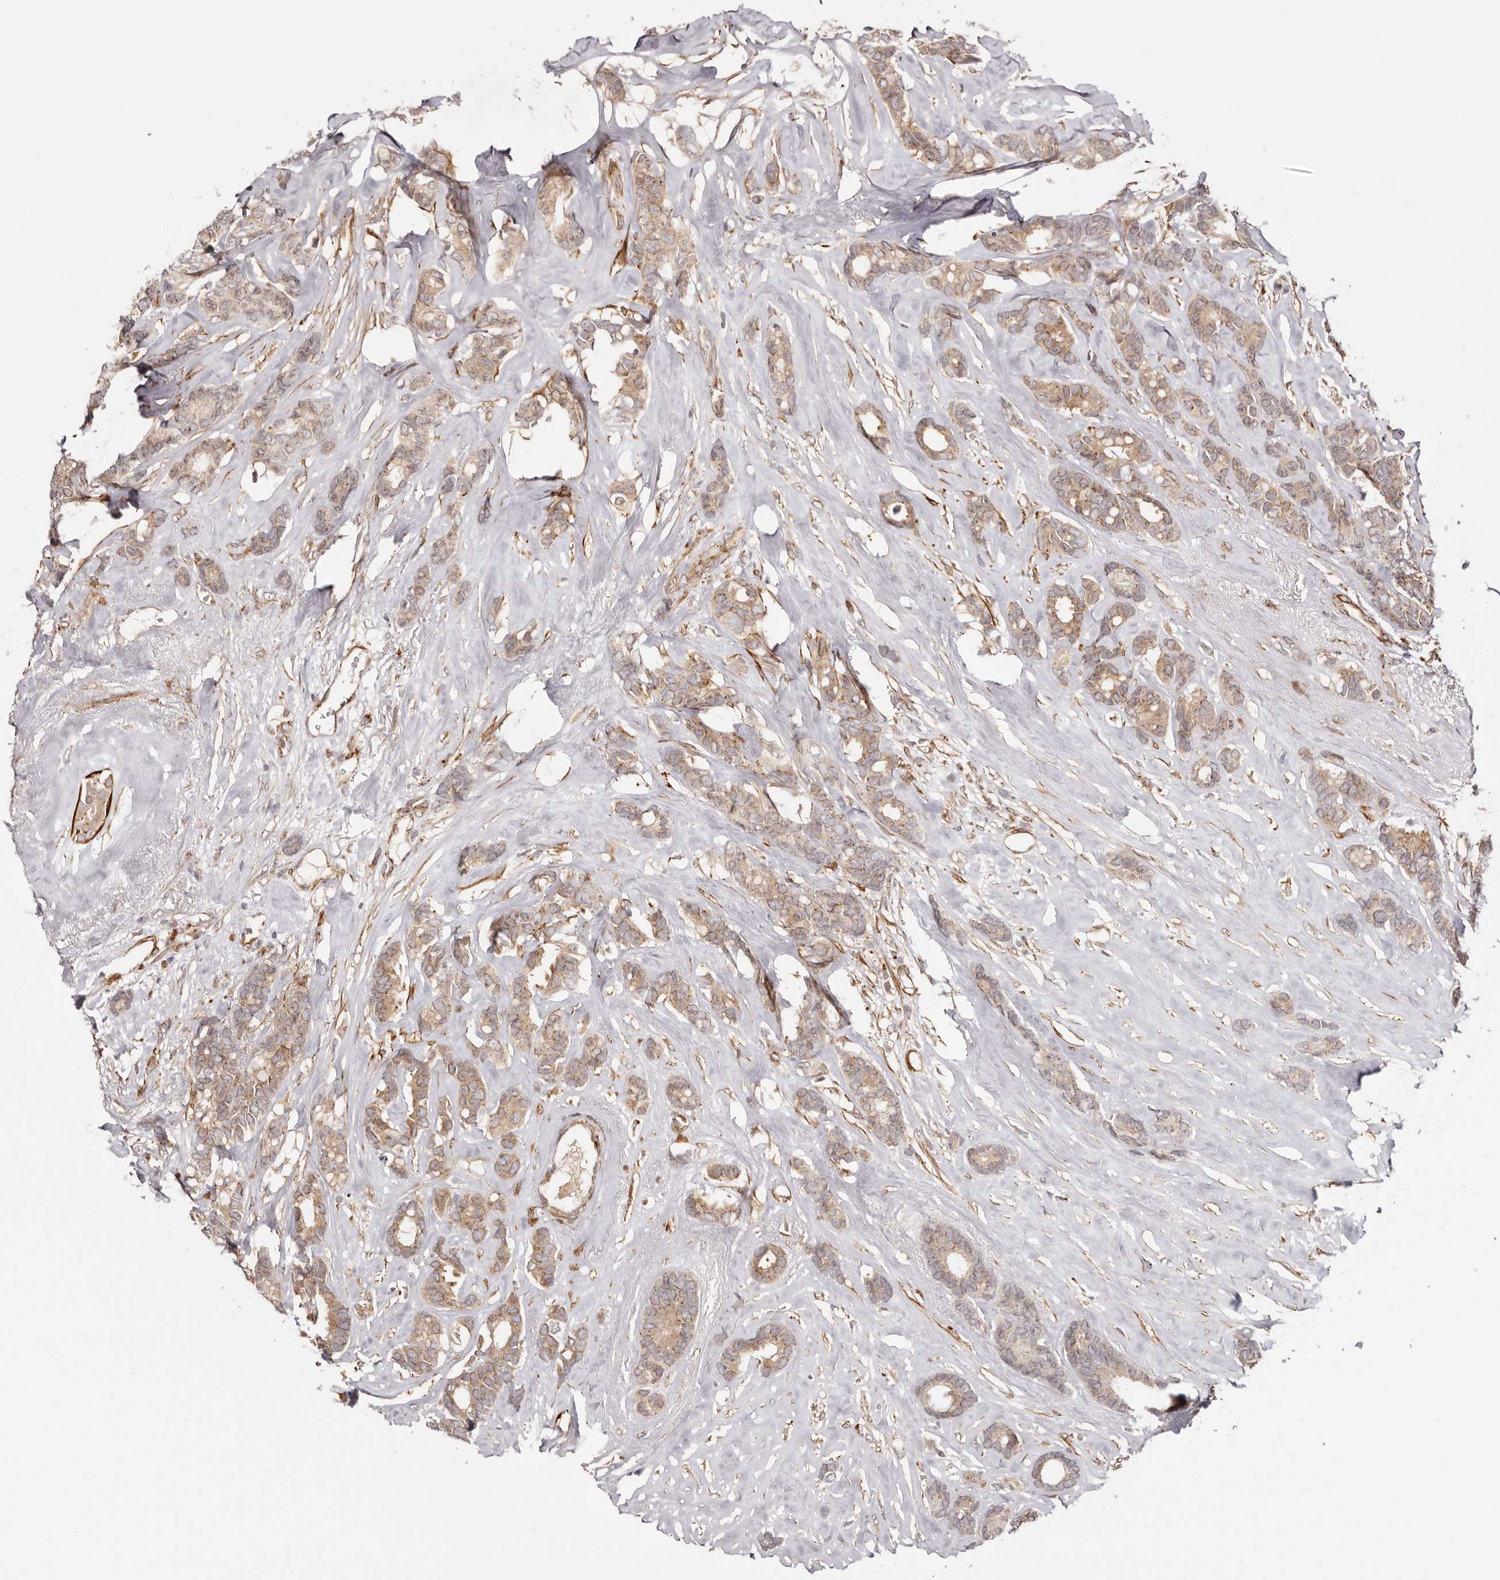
{"staining": {"intensity": "weak", "quantity": ">75%", "location": "cytoplasmic/membranous"}, "tissue": "breast cancer", "cell_type": "Tumor cells", "image_type": "cancer", "snomed": [{"axis": "morphology", "description": "Duct carcinoma"}, {"axis": "topography", "description": "Breast"}], "caption": "A low amount of weak cytoplasmic/membranous staining is appreciated in about >75% of tumor cells in breast cancer (invasive ductal carcinoma) tissue.", "gene": "MICAL2", "patient": {"sex": "female", "age": 87}}